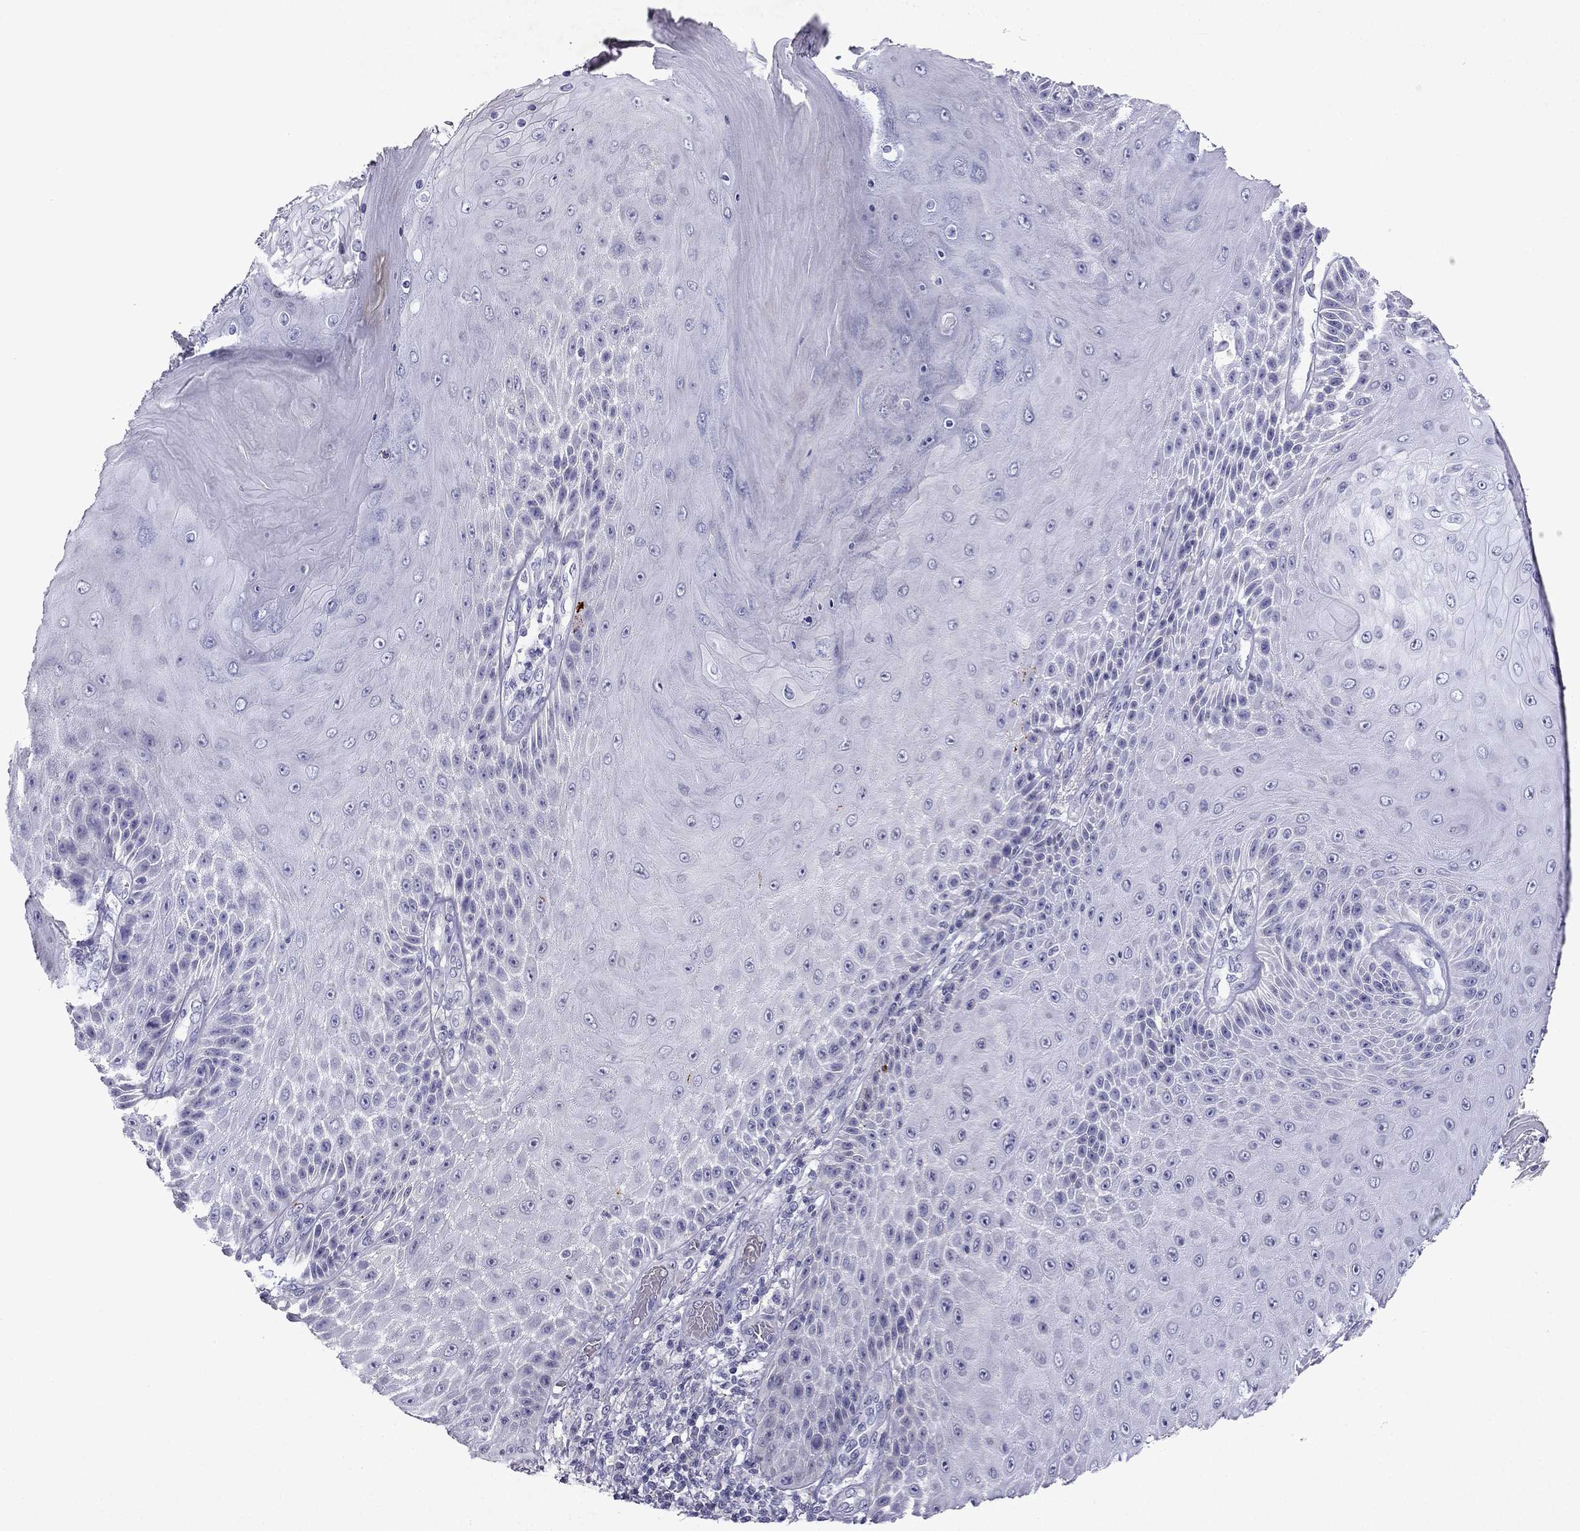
{"staining": {"intensity": "negative", "quantity": "none", "location": "none"}, "tissue": "skin cancer", "cell_type": "Tumor cells", "image_type": "cancer", "snomed": [{"axis": "morphology", "description": "Squamous cell carcinoma, NOS"}, {"axis": "topography", "description": "Skin"}], "caption": "This micrograph is of squamous cell carcinoma (skin) stained with immunohistochemistry (IHC) to label a protein in brown with the nuclei are counter-stained blue. There is no positivity in tumor cells. (Stains: DAB IHC with hematoxylin counter stain, Microscopy: brightfield microscopy at high magnification).", "gene": "SLC6A4", "patient": {"sex": "male", "age": 62}}